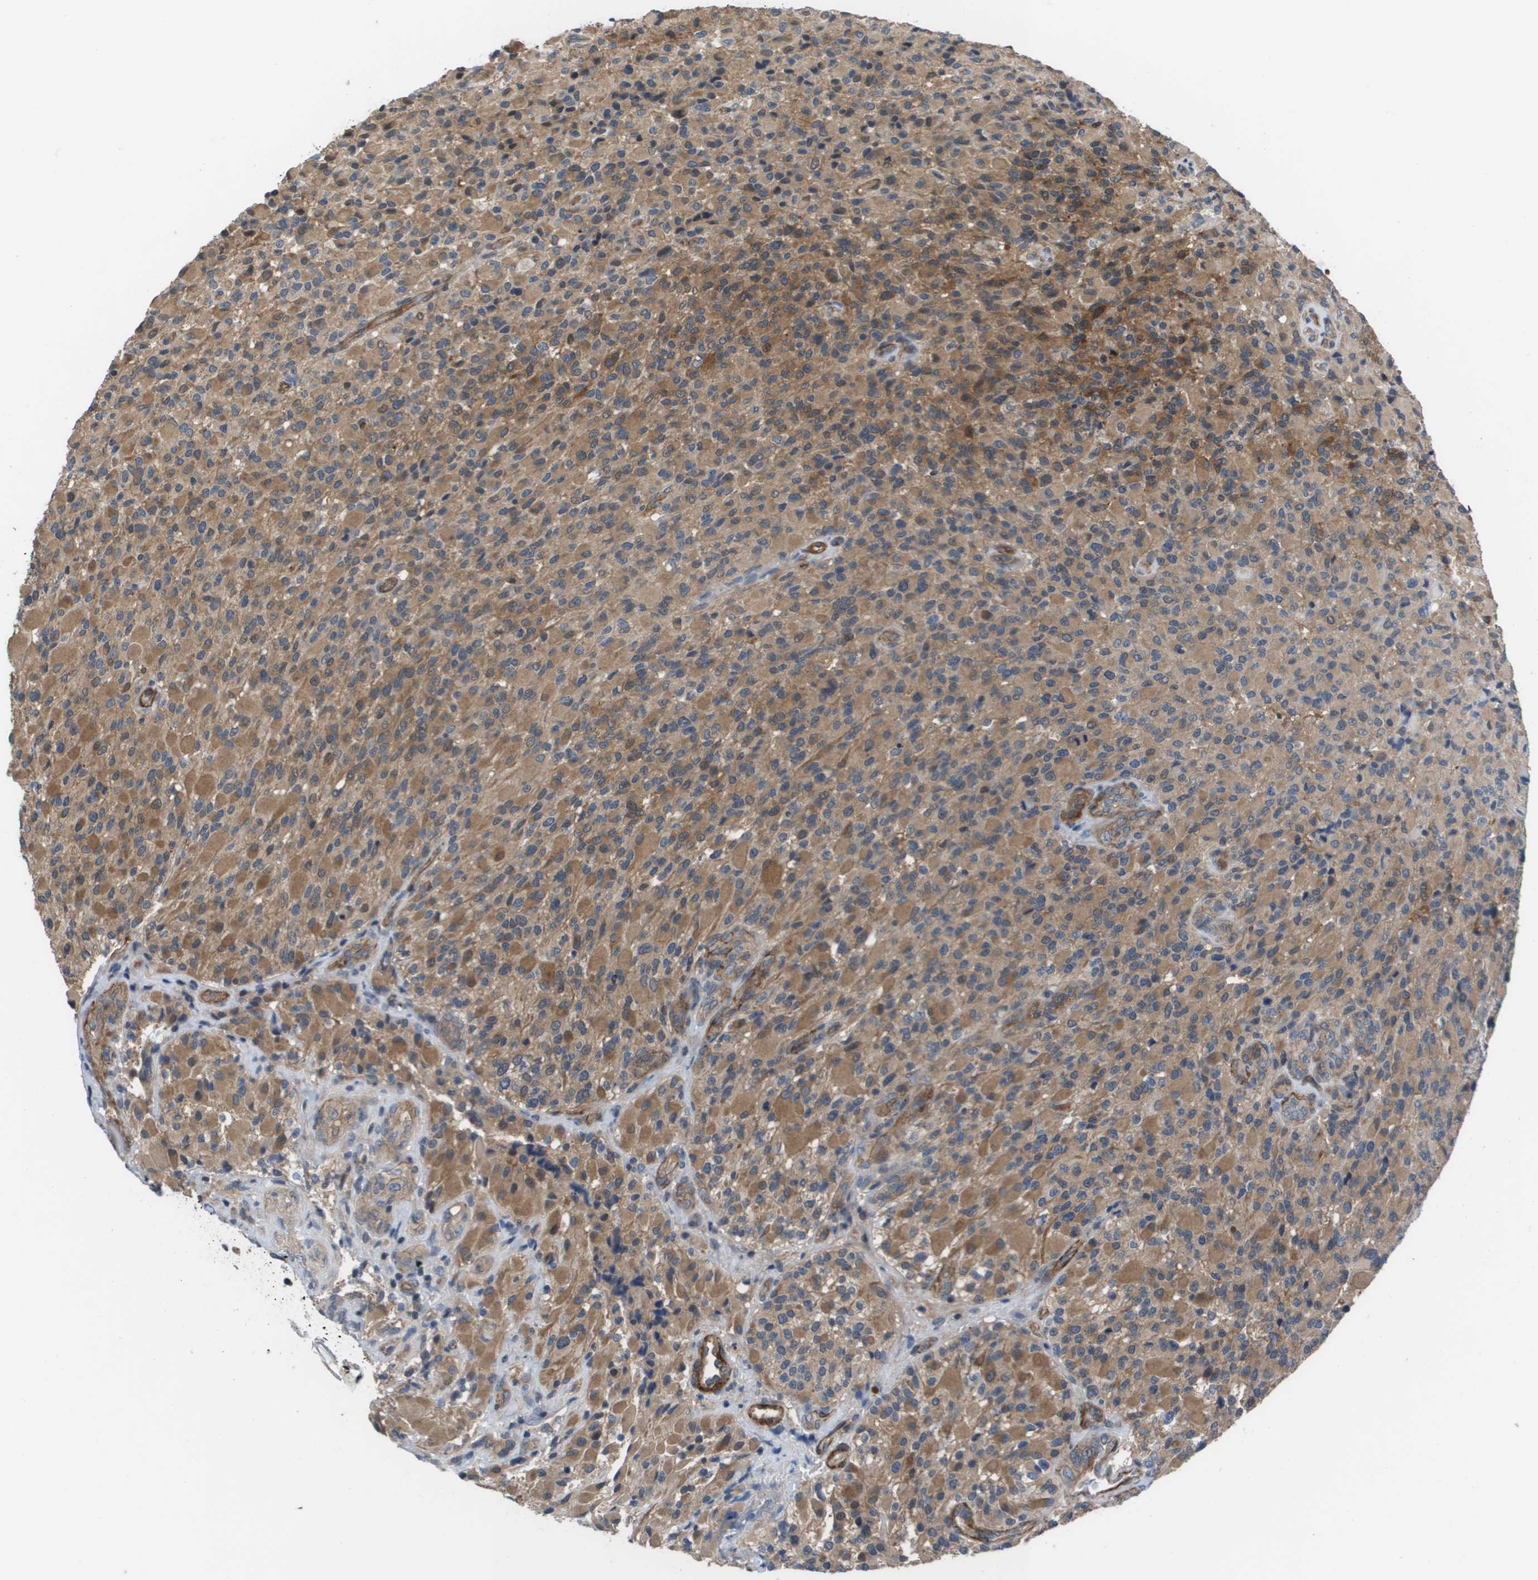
{"staining": {"intensity": "moderate", "quantity": ">75%", "location": "cytoplasmic/membranous"}, "tissue": "glioma", "cell_type": "Tumor cells", "image_type": "cancer", "snomed": [{"axis": "morphology", "description": "Glioma, malignant, High grade"}, {"axis": "topography", "description": "Brain"}], "caption": "This is a micrograph of immunohistochemistry (IHC) staining of malignant high-grade glioma, which shows moderate expression in the cytoplasmic/membranous of tumor cells.", "gene": "ENPP5", "patient": {"sex": "male", "age": 71}}